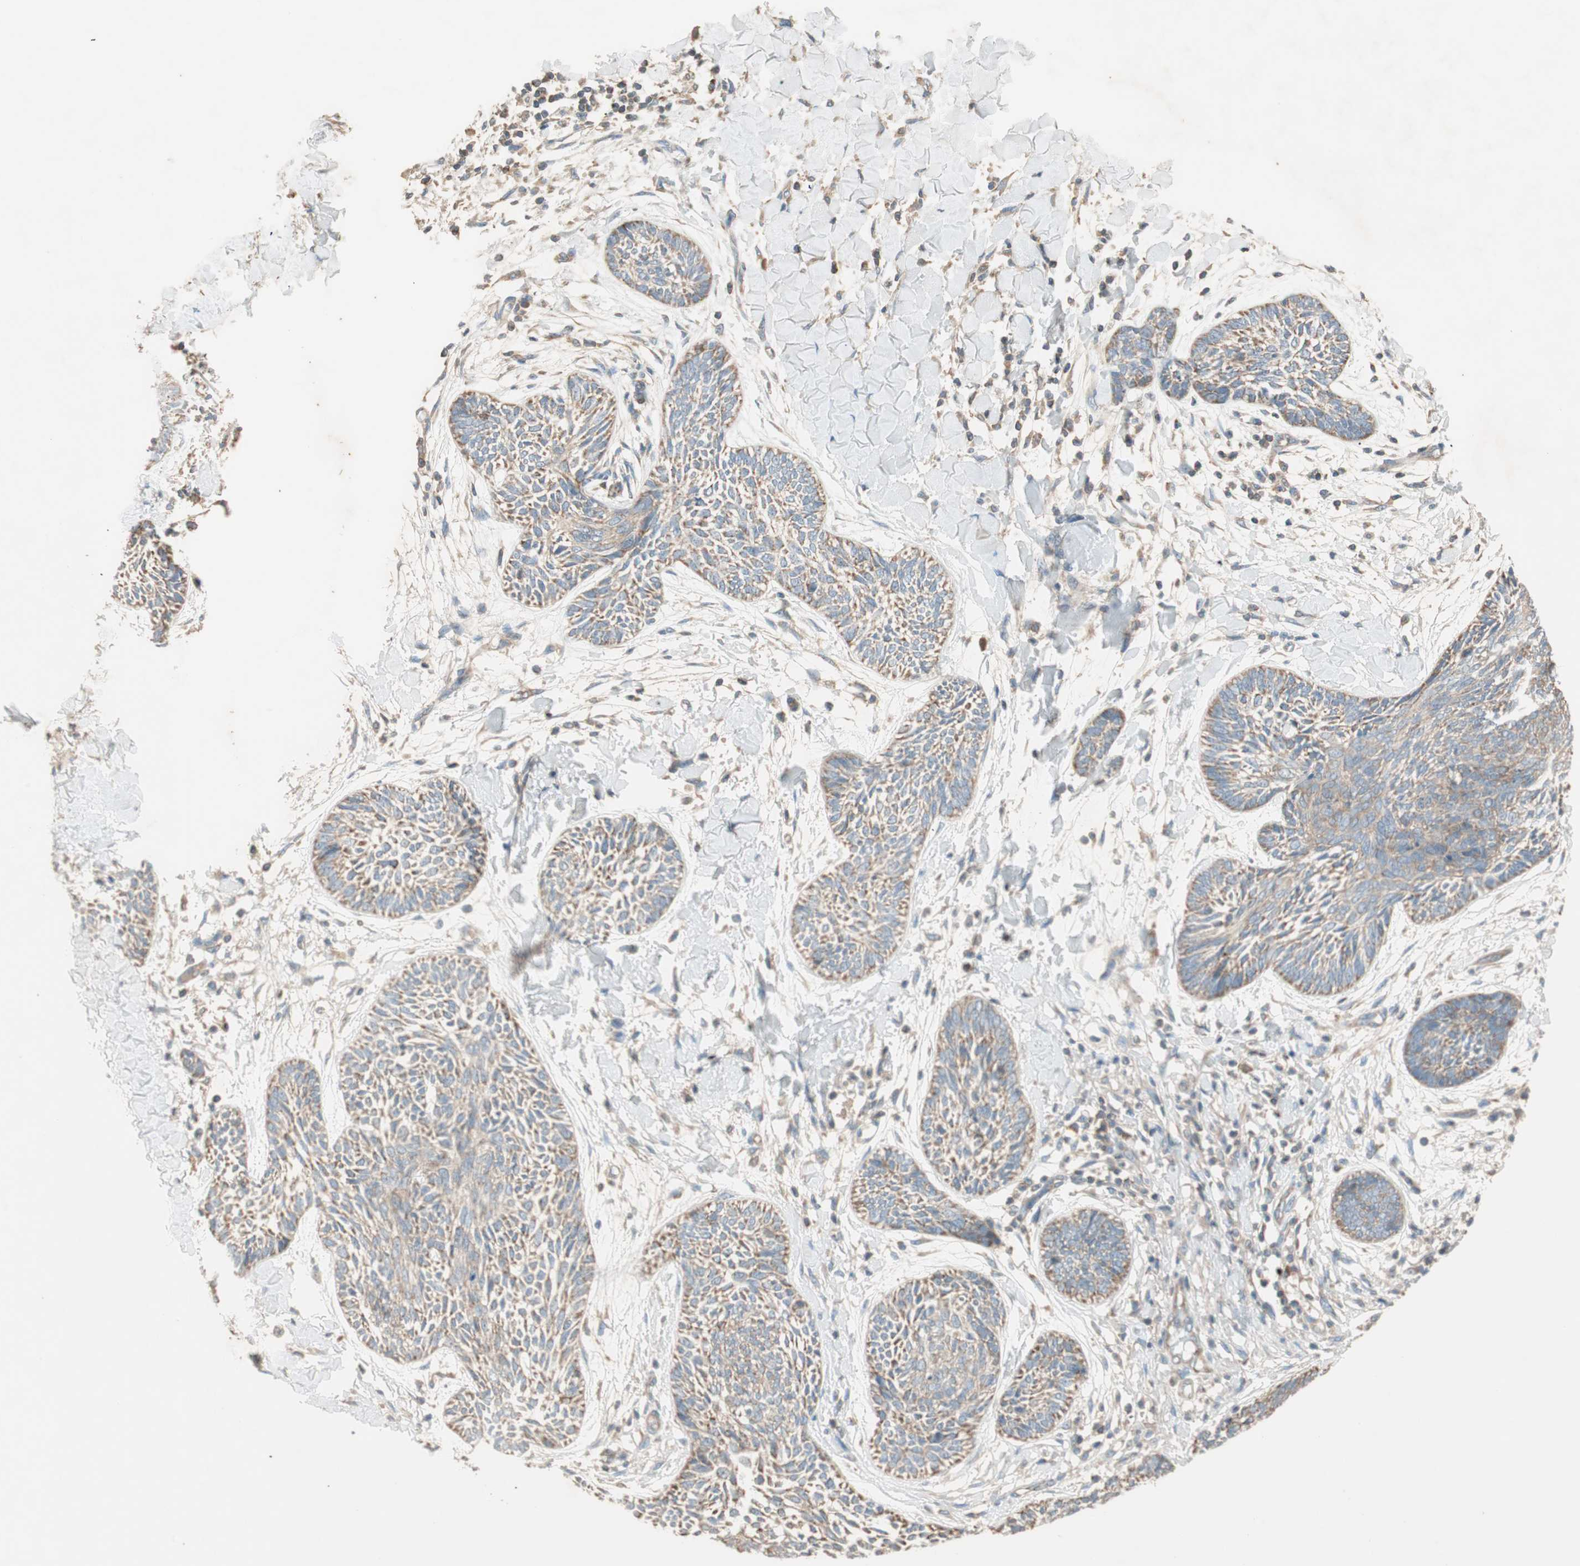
{"staining": {"intensity": "moderate", "quantity": ">75%", "location": "cytoplasmic/membranous"}, "tissue": "skin cancer", "cell_type": "Tumor cells", "image_type": "cancer", "snomed": [{"axis": "morphology", "description": "Papilloma, NOS"}, {"axis": "morphology", "description": "Basal cell carcinoma"}, {"axis": "topography", "description": "Skin"}], "caption": "Skin basal cell carcinoma stained for a protein (brown) exhibits moderate cytoplasmic/membranous positive expression in about >75% of tumor cells.", "gene": "CC2D1A", "patient": {"sex": "male", "age": 87}}